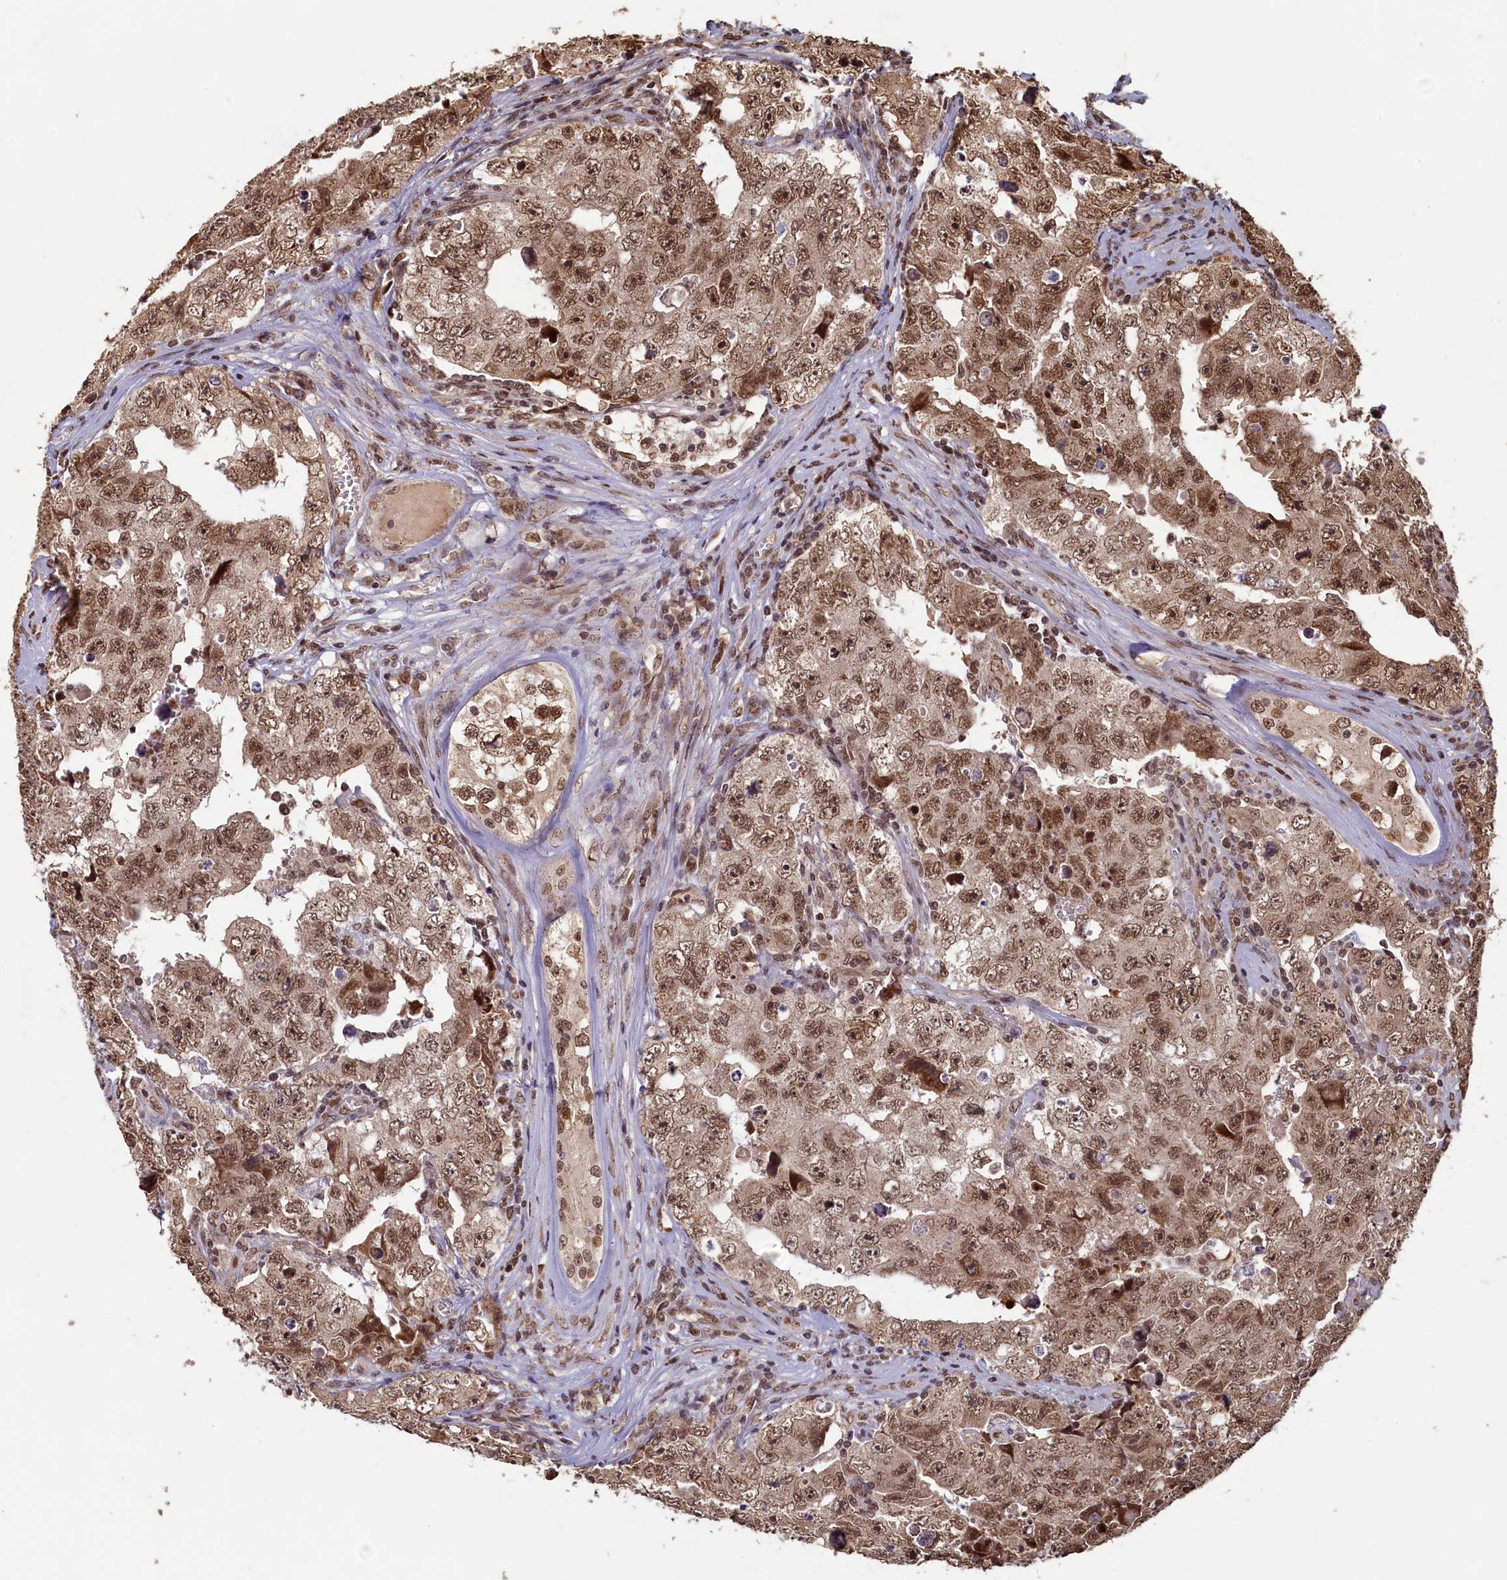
{"staining": {"intensity": "moderate", "quantity": ">75%", "location": "nuclear"}, "tissue": "testis cancer", "cell_type": "Tumor cells", "image_type": "cancer", "snomed": [{"axis": "morphology", "description": "Carcinoma, Embryonal, NOS"}, {"axis": "topography", "description": "Testis"}], "caption": "Tumor cells exhibit medium levels of moderate nuclear staining in approximately >75% of cells in testis cancer (embryonal carcinoma).", "gene": "CKAP2L", "patient": {"sex": "male", "age": 17}}